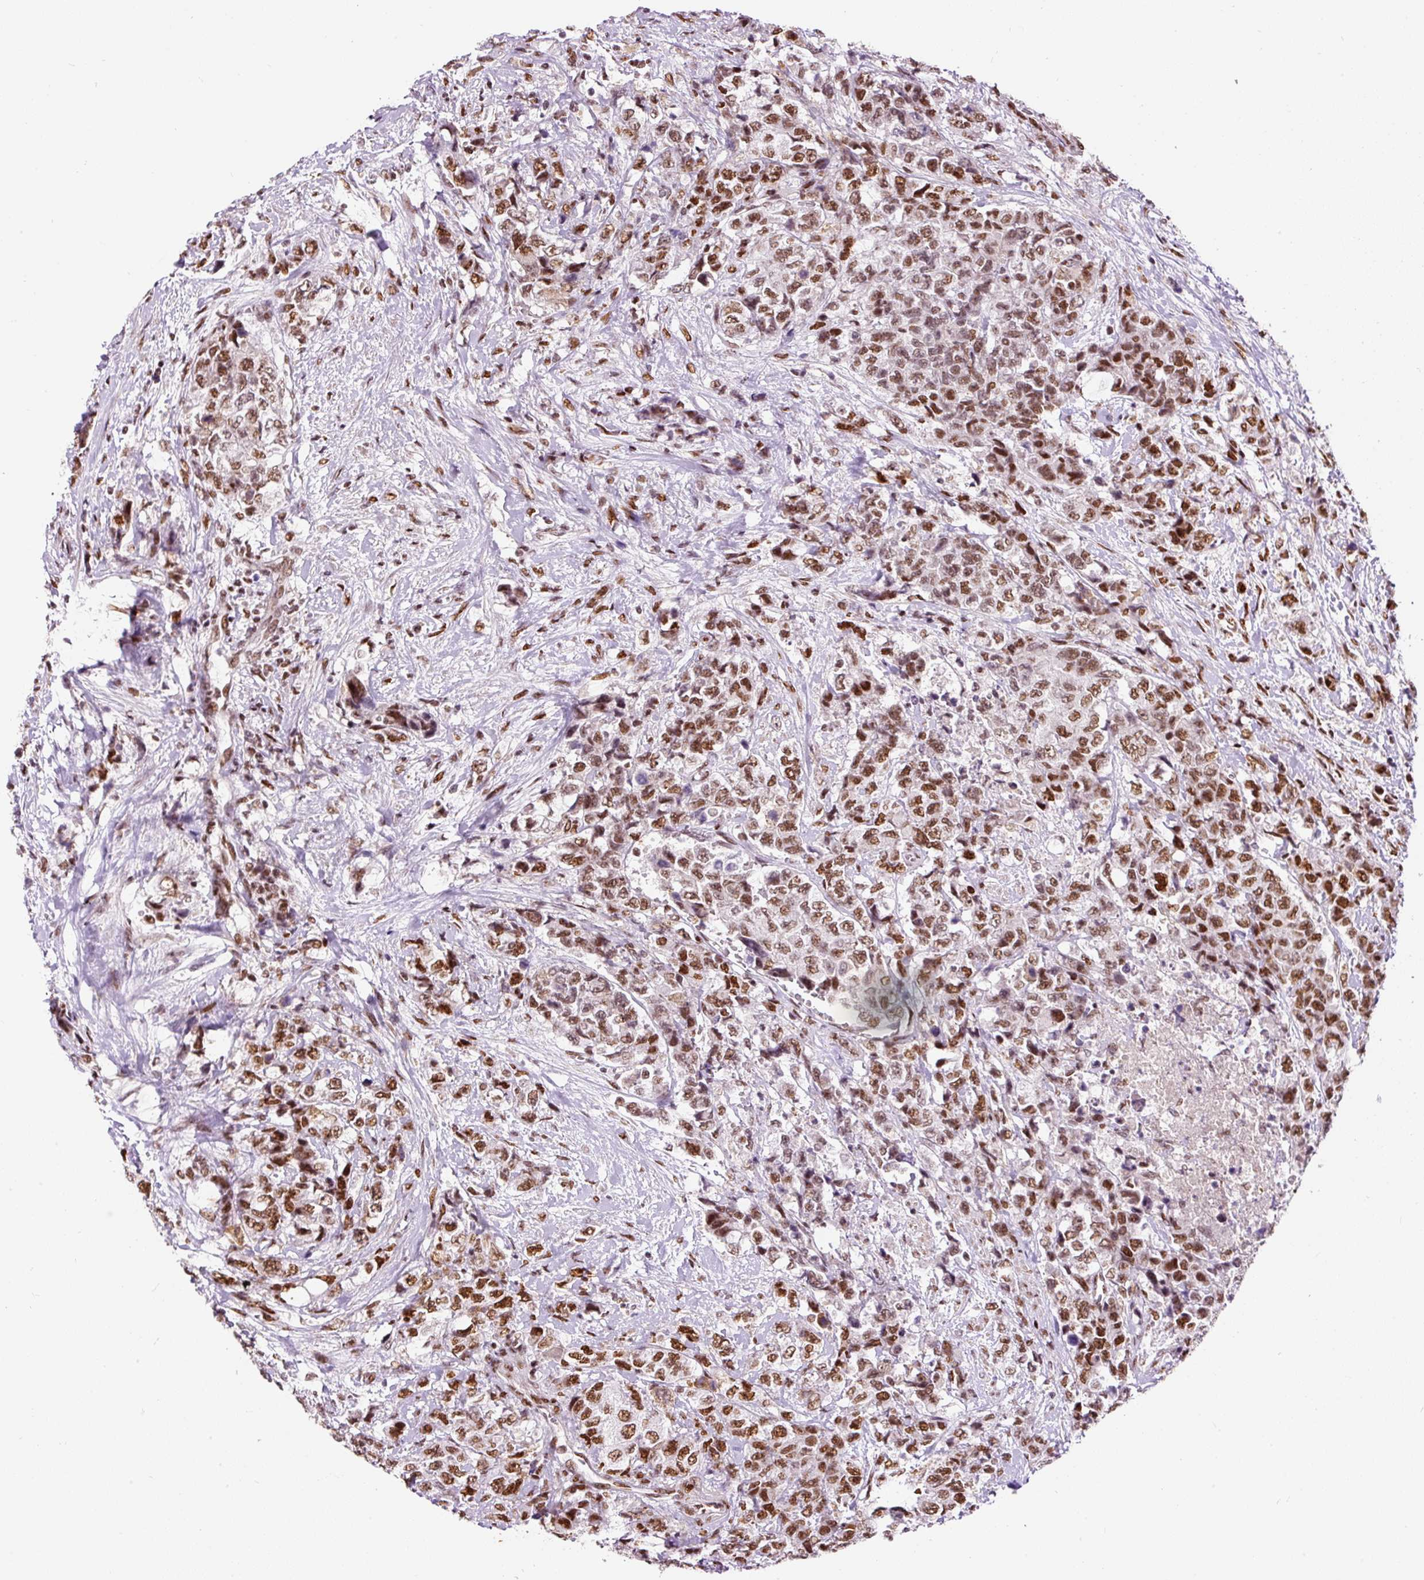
{"staining": {"intensity": "moderate", "quantity": ">75%", "location": "nuclear"}, "tissue": "urothelial cancer", "cell_type": "Tumor cells", "image_type": "cancer", "snomed": [{"axis": "morphology", "description": "Urothelial carcinoma, High grade"}, {"axis": "topography", "description": "Urinary bladder"}], "caption": "Tumor cells demonstrate medium levels of moderate nuclear staining in about >75% of cells in urothelial cancer.", "gene": "HNRNPC", "patient": {"sex": "female", "age": 78}}